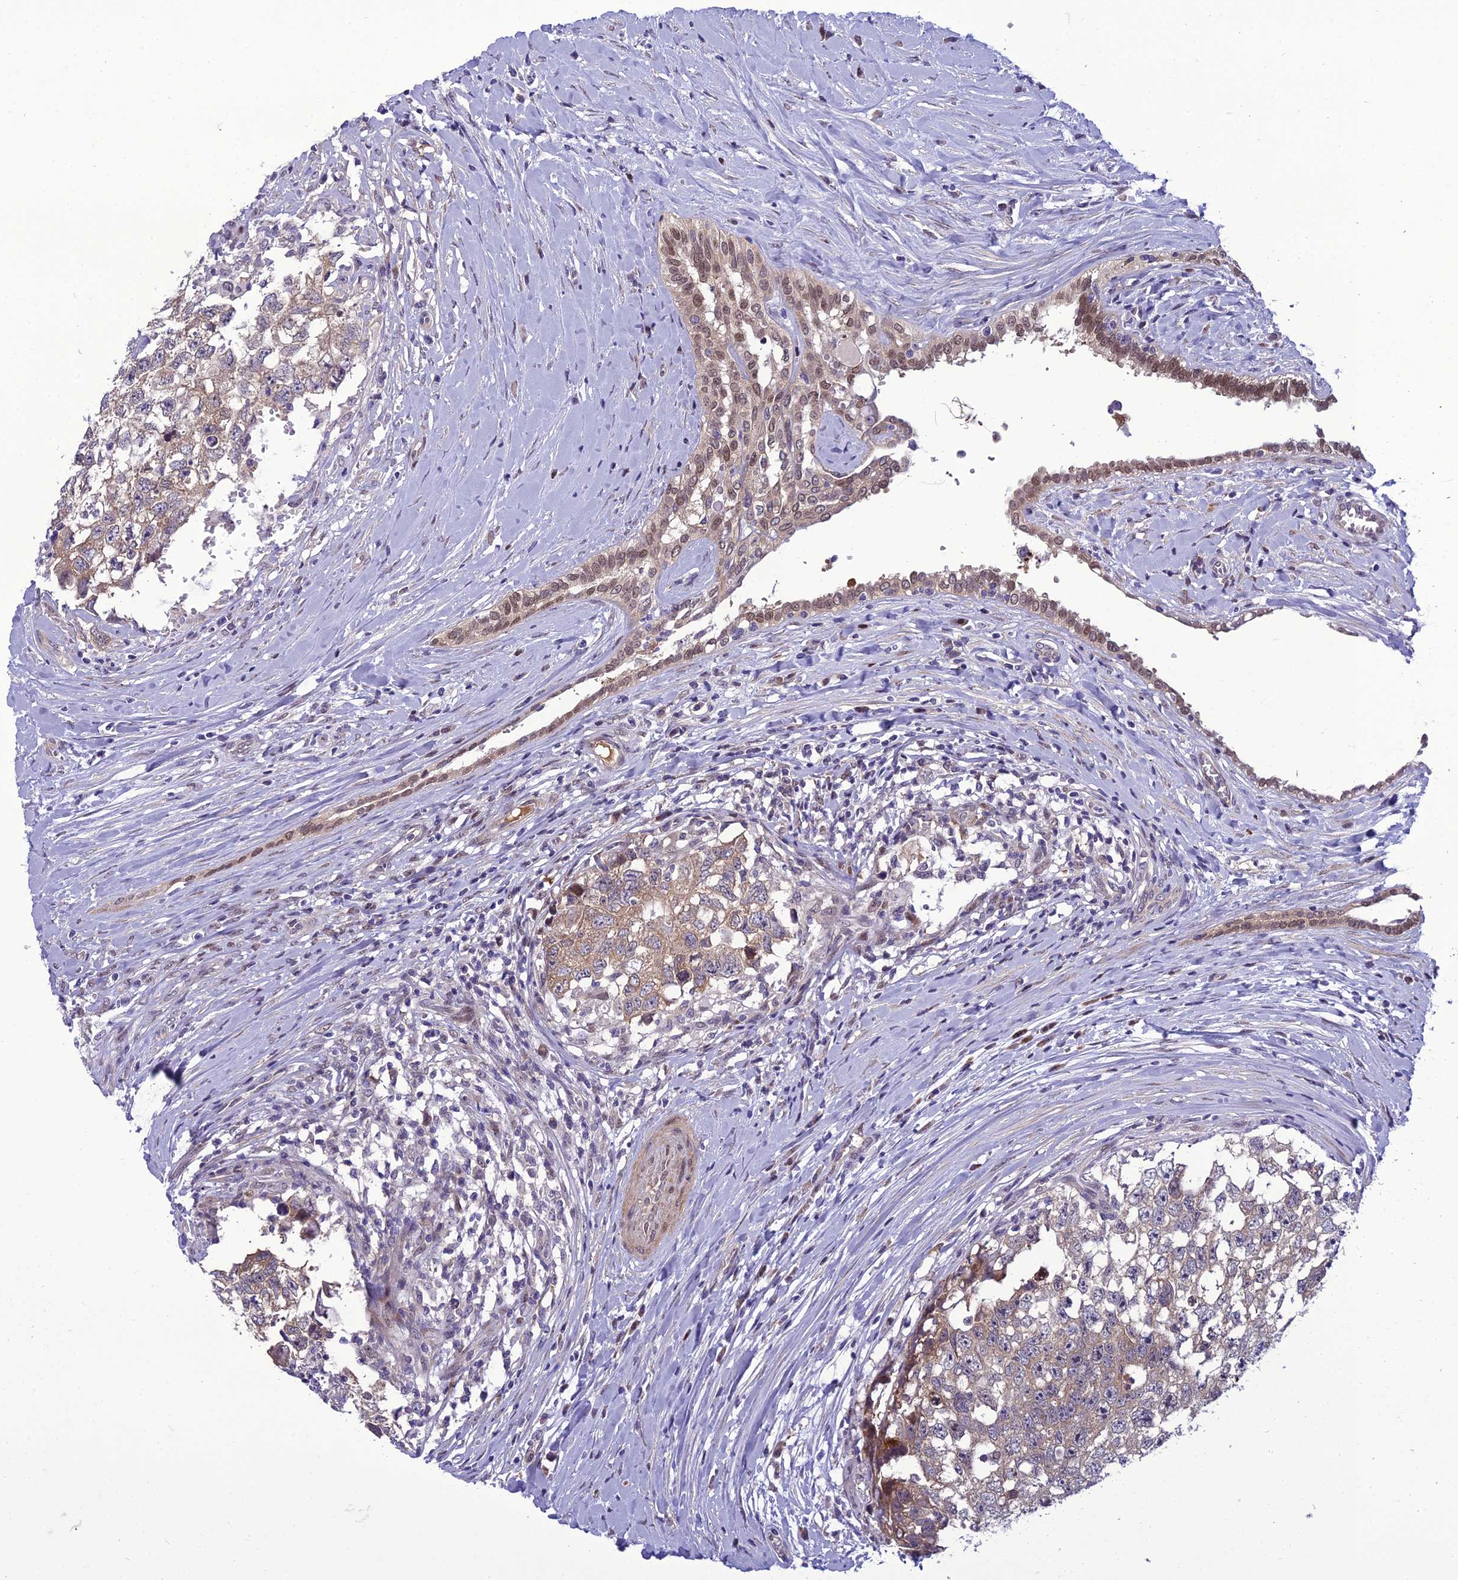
{"staining": {"intensity": "weak", "quantity": "25%-75%", "location": "cytoplasmic/membranous"}, "tissue": "testis cancer", "cell_type": "Tumor cells", "image_type": "cancer", "snomed": [{"axis": "morphology", "description": "Seminoma, NOS"}, {"axis": "morphology", "description": "Carcinoma, Embryonal, NOS"}, {"axis": "topography", "description": "Testis"}], "caption": "Protein staining of embryonal carcinoma (testis) tissue demonstrates weak cytoplasmic/membranous positivity in about 25%-75% of tumor cells.", "gene": "GAB4", "patient": {"sex": "male", "age": 29}}